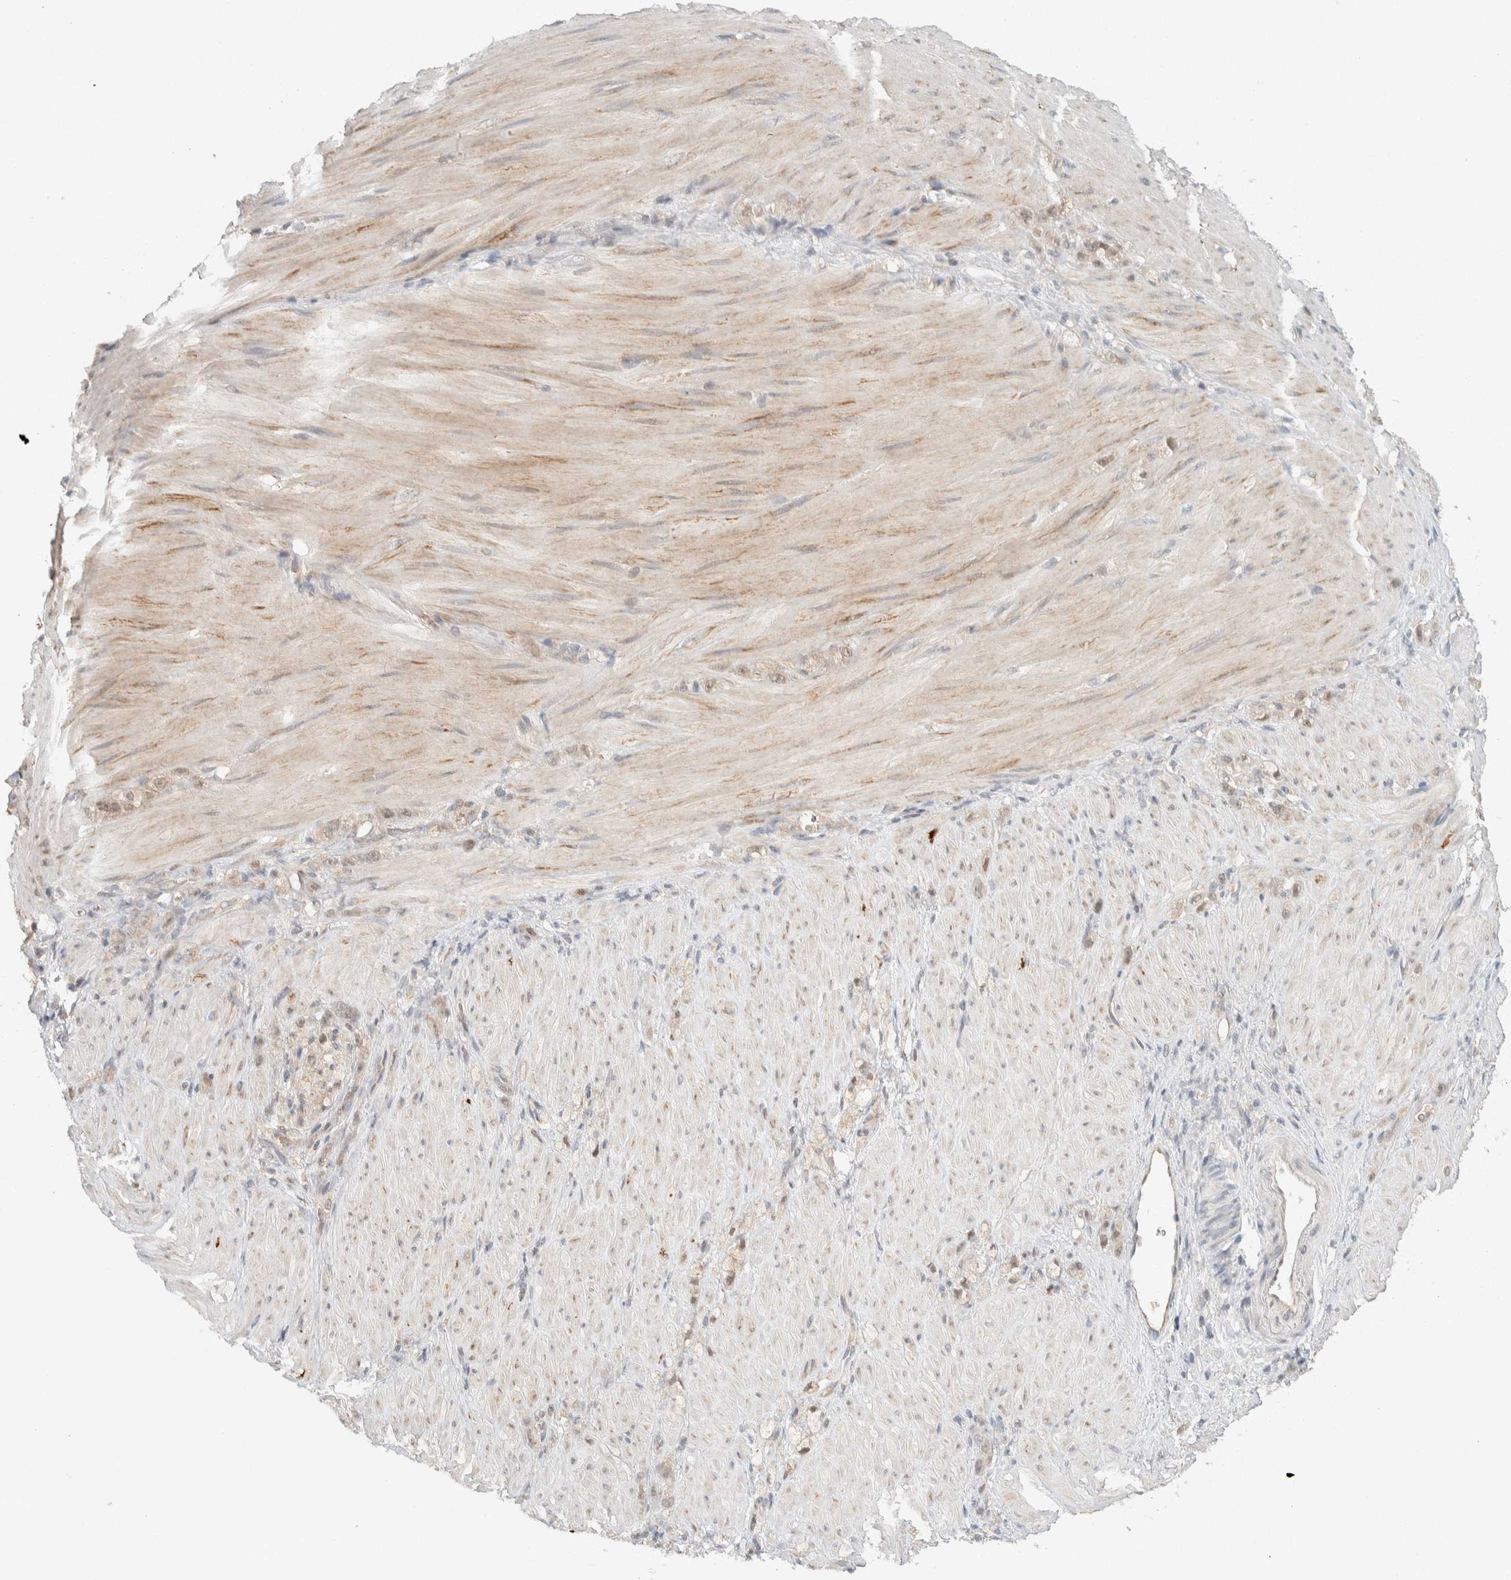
{"staining": {"intensity": "weak", "quantity": "<25%", "location": "nuclear"}, "tissue": "stomach cancer", "cell_type": "Tumor cells", "image_type": "cancer", "snomed": [{"axis": "morphology", "description": "Normal tissue, NOS"}, {"axis": "morphology", "description": "Adenocarcinoma, NOS"}, {"axis": "topography", "description": "Stomach"}], "caption": "This is an immunohistochemistry (IHC) histopathology image of human adenocarcinoma (stomach). There is no positivity in tumor cells.", "gene": "ZNF567", "patient": {"sex": "male", "age": 82}}